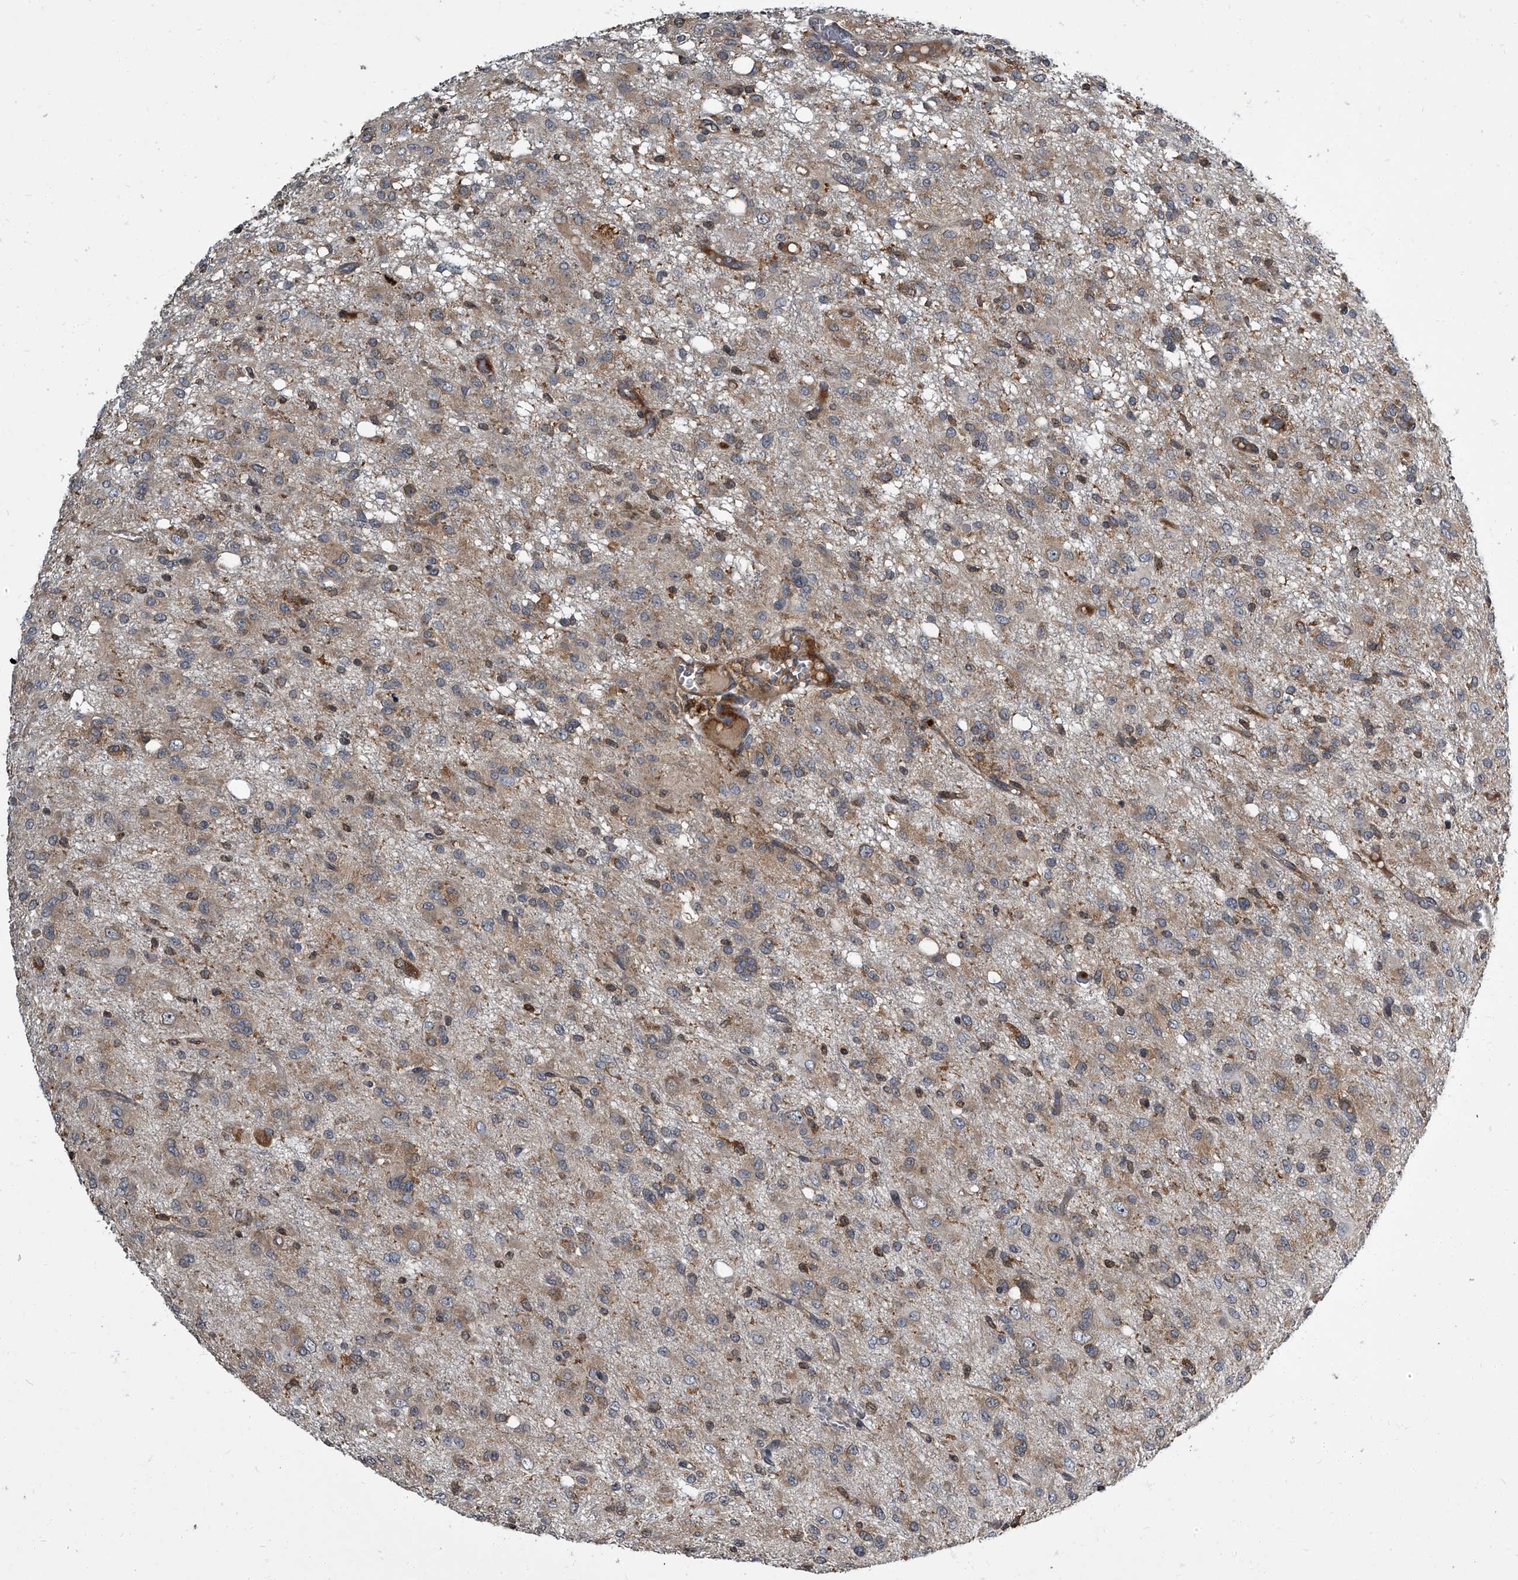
{"staining": {"intensity": "weak", "quantity": ">75%", "location": "cytoplasmic/membranous"}, "tissue": "glioma", "cell_type": "Tumor cells", "image_type": "cancer", "snomed": [{"axis": "morphology", "description": "Glioma, malignant, High grade"}, {"axis": "topography", "description": "Brain"}], "caption": "DAB (3,3'-diaminobenzidine) immunohistochemical staining of human malignant high-grade glioma demonstrates weak cytoplasmic/membranous protein expression in approximately >75% of tumor cells.", "gene": "CDV3", "patient": {"sex": "female", "age": 59}}